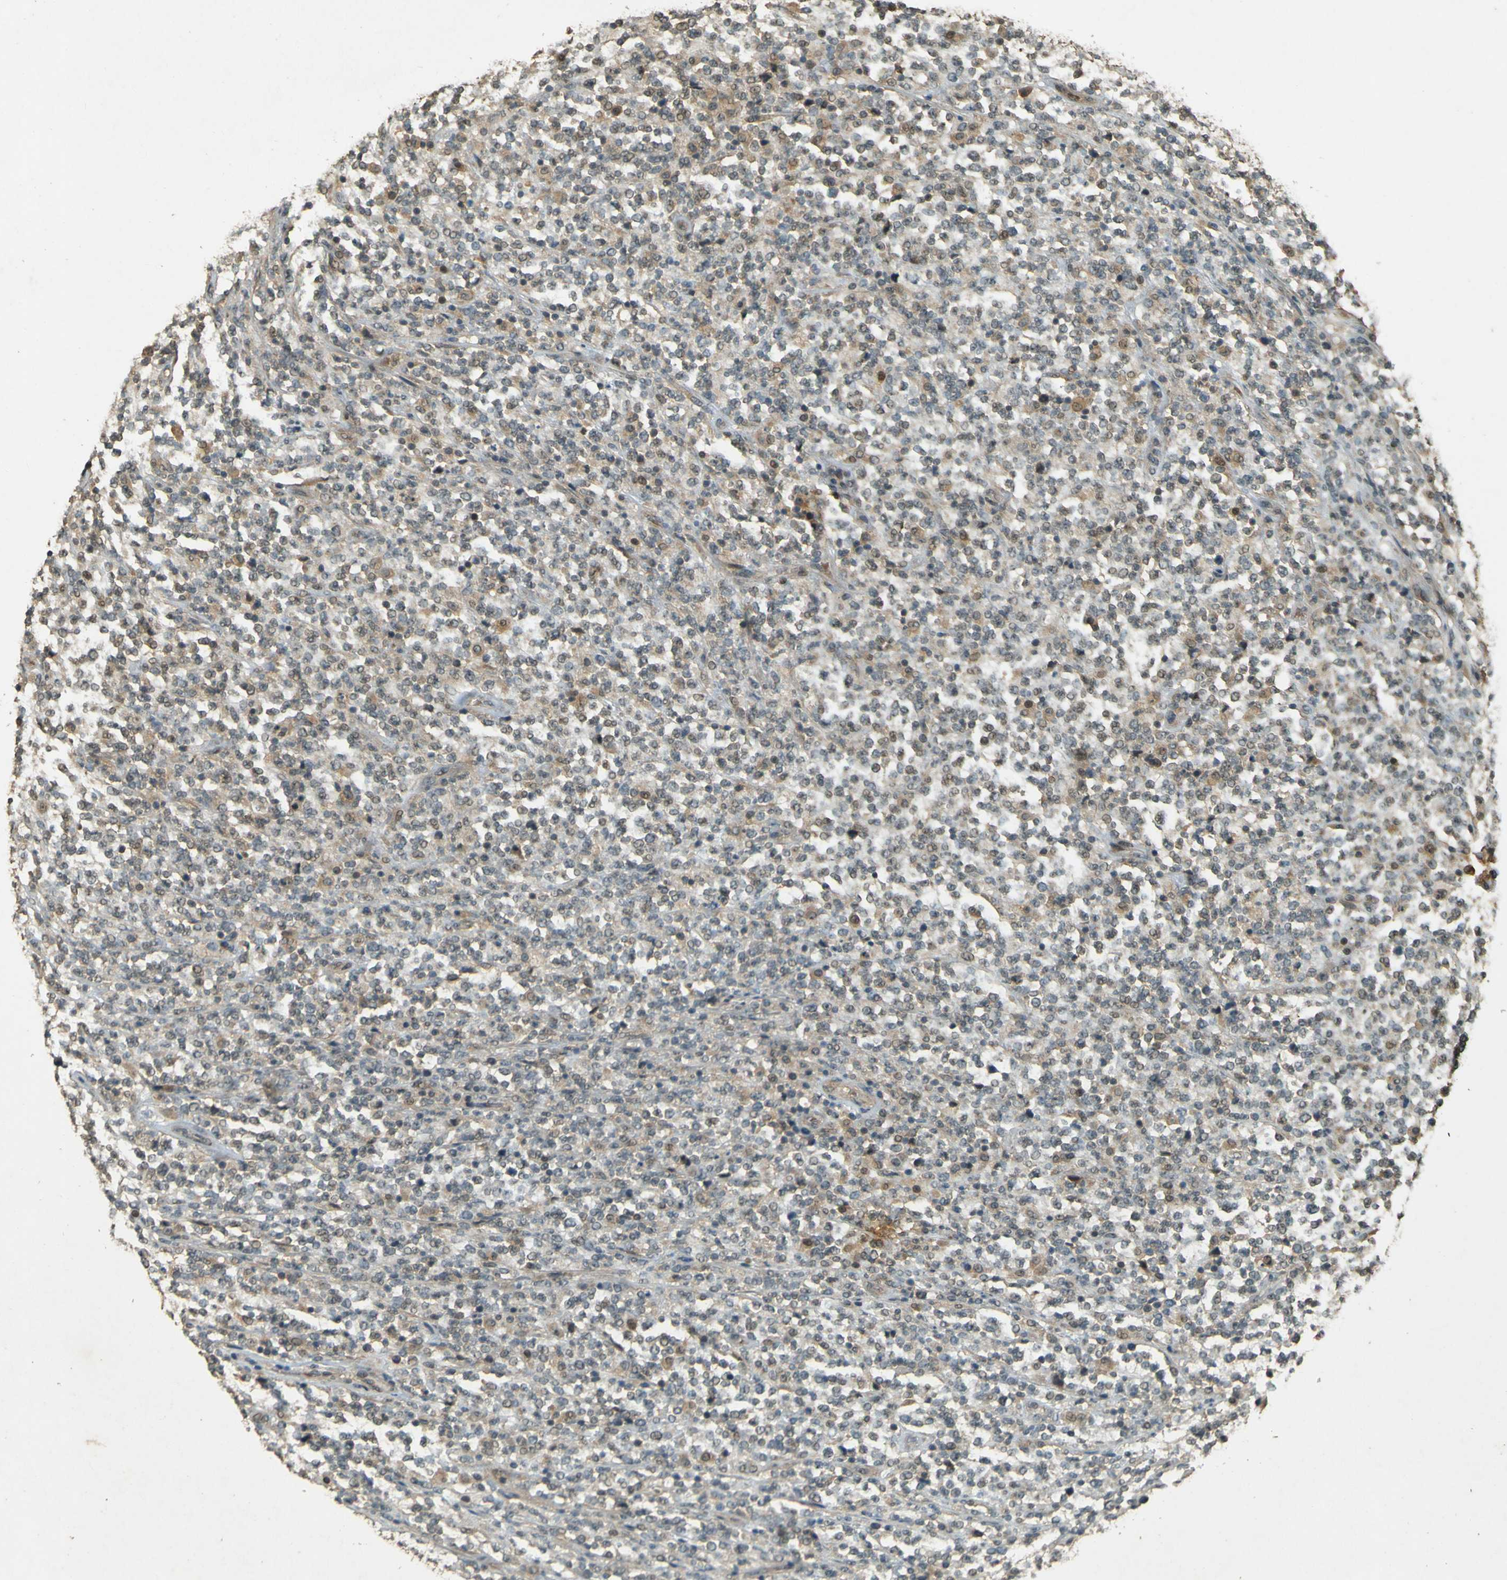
{"staining": {"intensity": "moderate", "quantity": "25%-75%", "location": "cytoplasmic/membranous"}, "tissue": "lymphoma", "cell_type": "Tumor cells", "image_type": "cancer", "snomed": [{"axis": "morphology", "description": "Malignant lymphoma, non-Hodgkin's type, High grade"}, {"axis": "topography", "description": "Soft tissue"}], "caption": "Moderate cytoplasmic/membranous protein expression is seen in about 25%-75% of tumor cells in malignant lymphoma, non-Hodgkin's type (high-grade). The protein of interest is shown in brown color, while the nuclei are stained blue.", "gene": "MPDZ", "patient": {"sex": "male", "age": 18}}